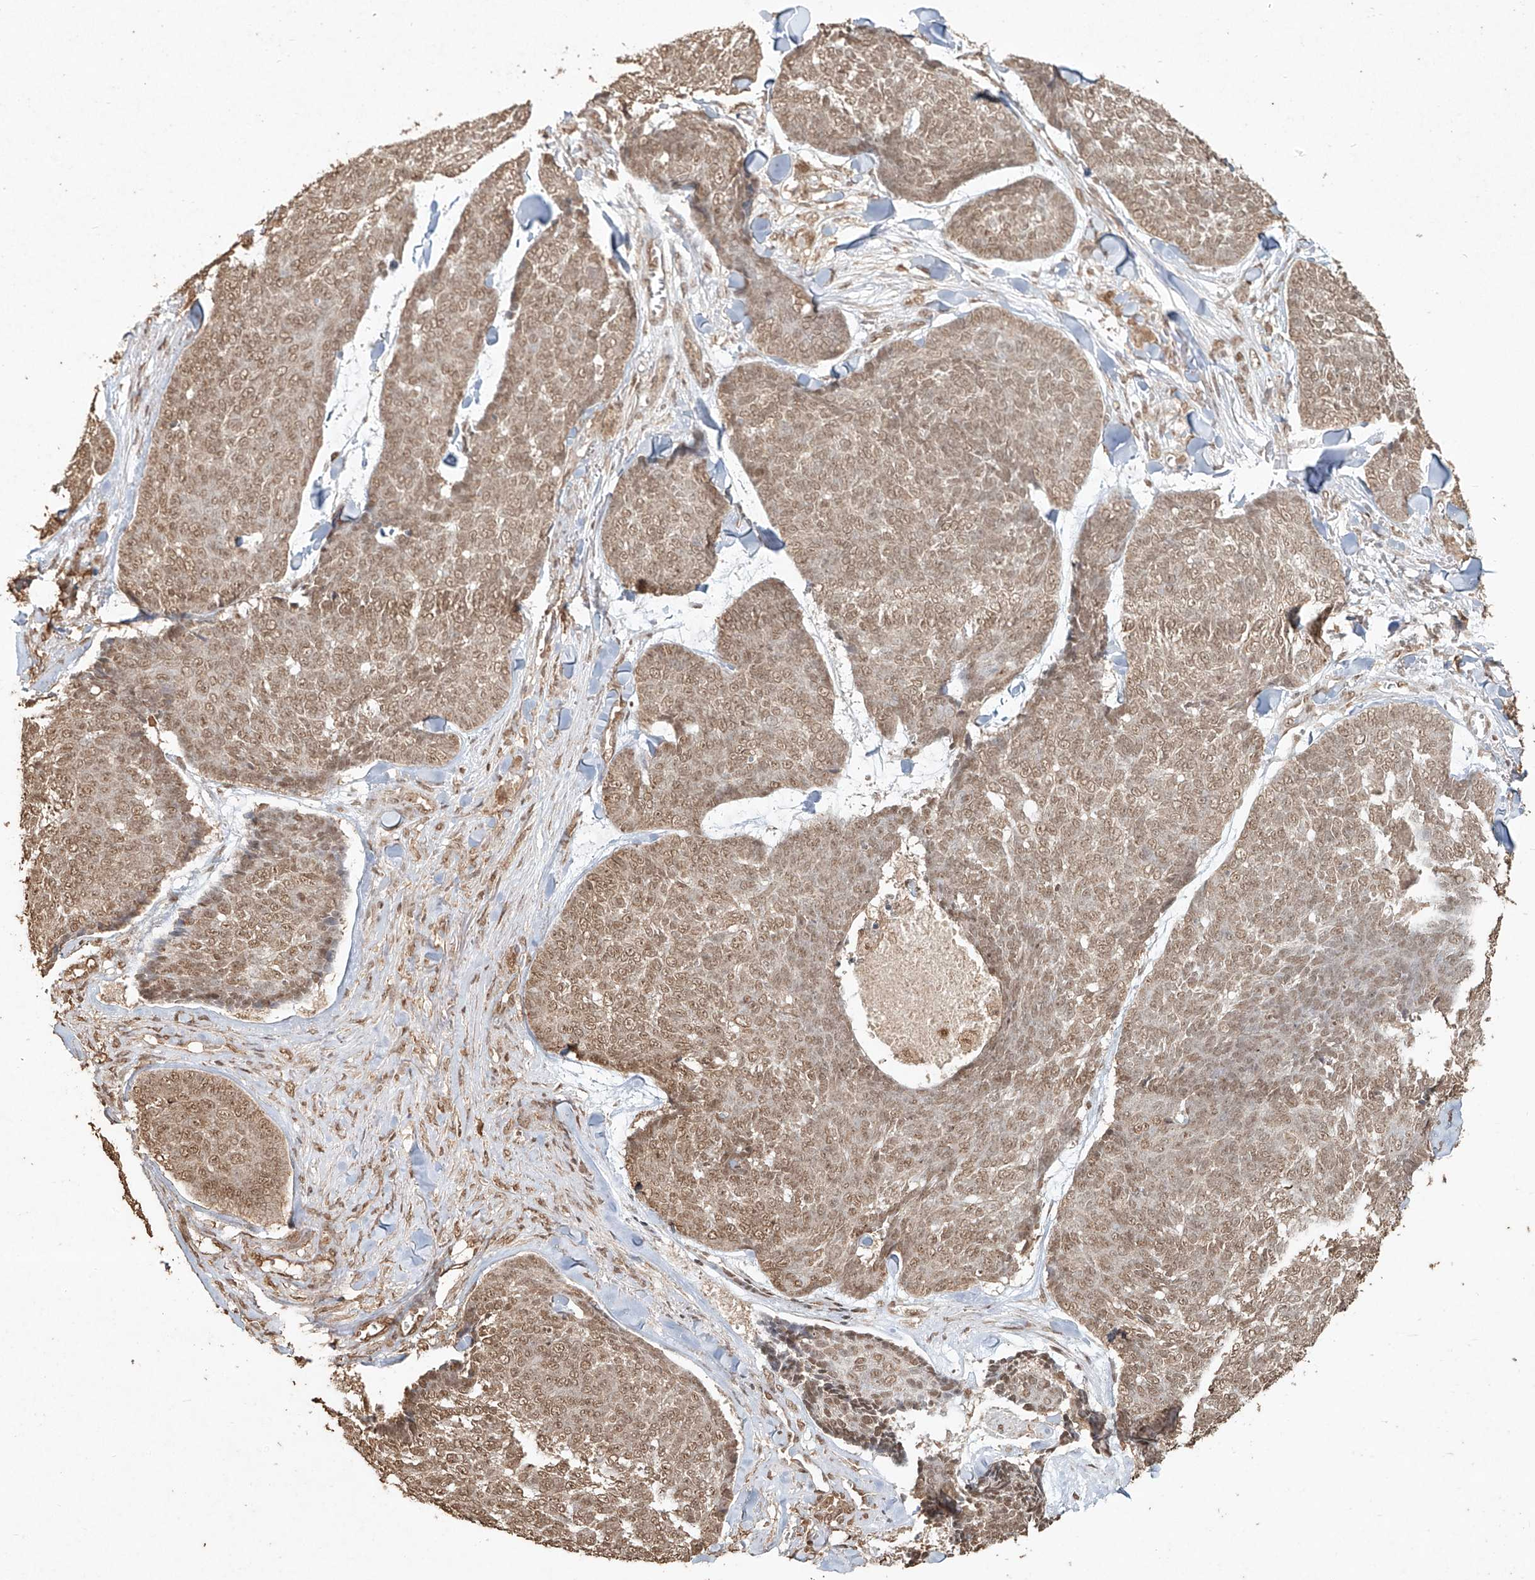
{"staining": {"intensity": "moderate", "quantity": ">75%", "location": "nuclear"}, "tissue": "skin cancer", "cell_type": "Tumor cells", "image_type": "cancer", "snomed": [{"axis": "morphology", "description": "Basal cell carcinoma"}, {"axis": "topography", "description": "Skin"}], "caption": "Immunohistochemistry (IHC) histopathology image of neoplastic tissue: basal cell carcinoma (skin) stained using IHC exhibits medium levels of moderate protein expression localized specifically in the nuclear of tumor cells, appearing as a nuclear brown color.", "gene": "TIGAR", "patient": {"sex": "male", "age": 84}}